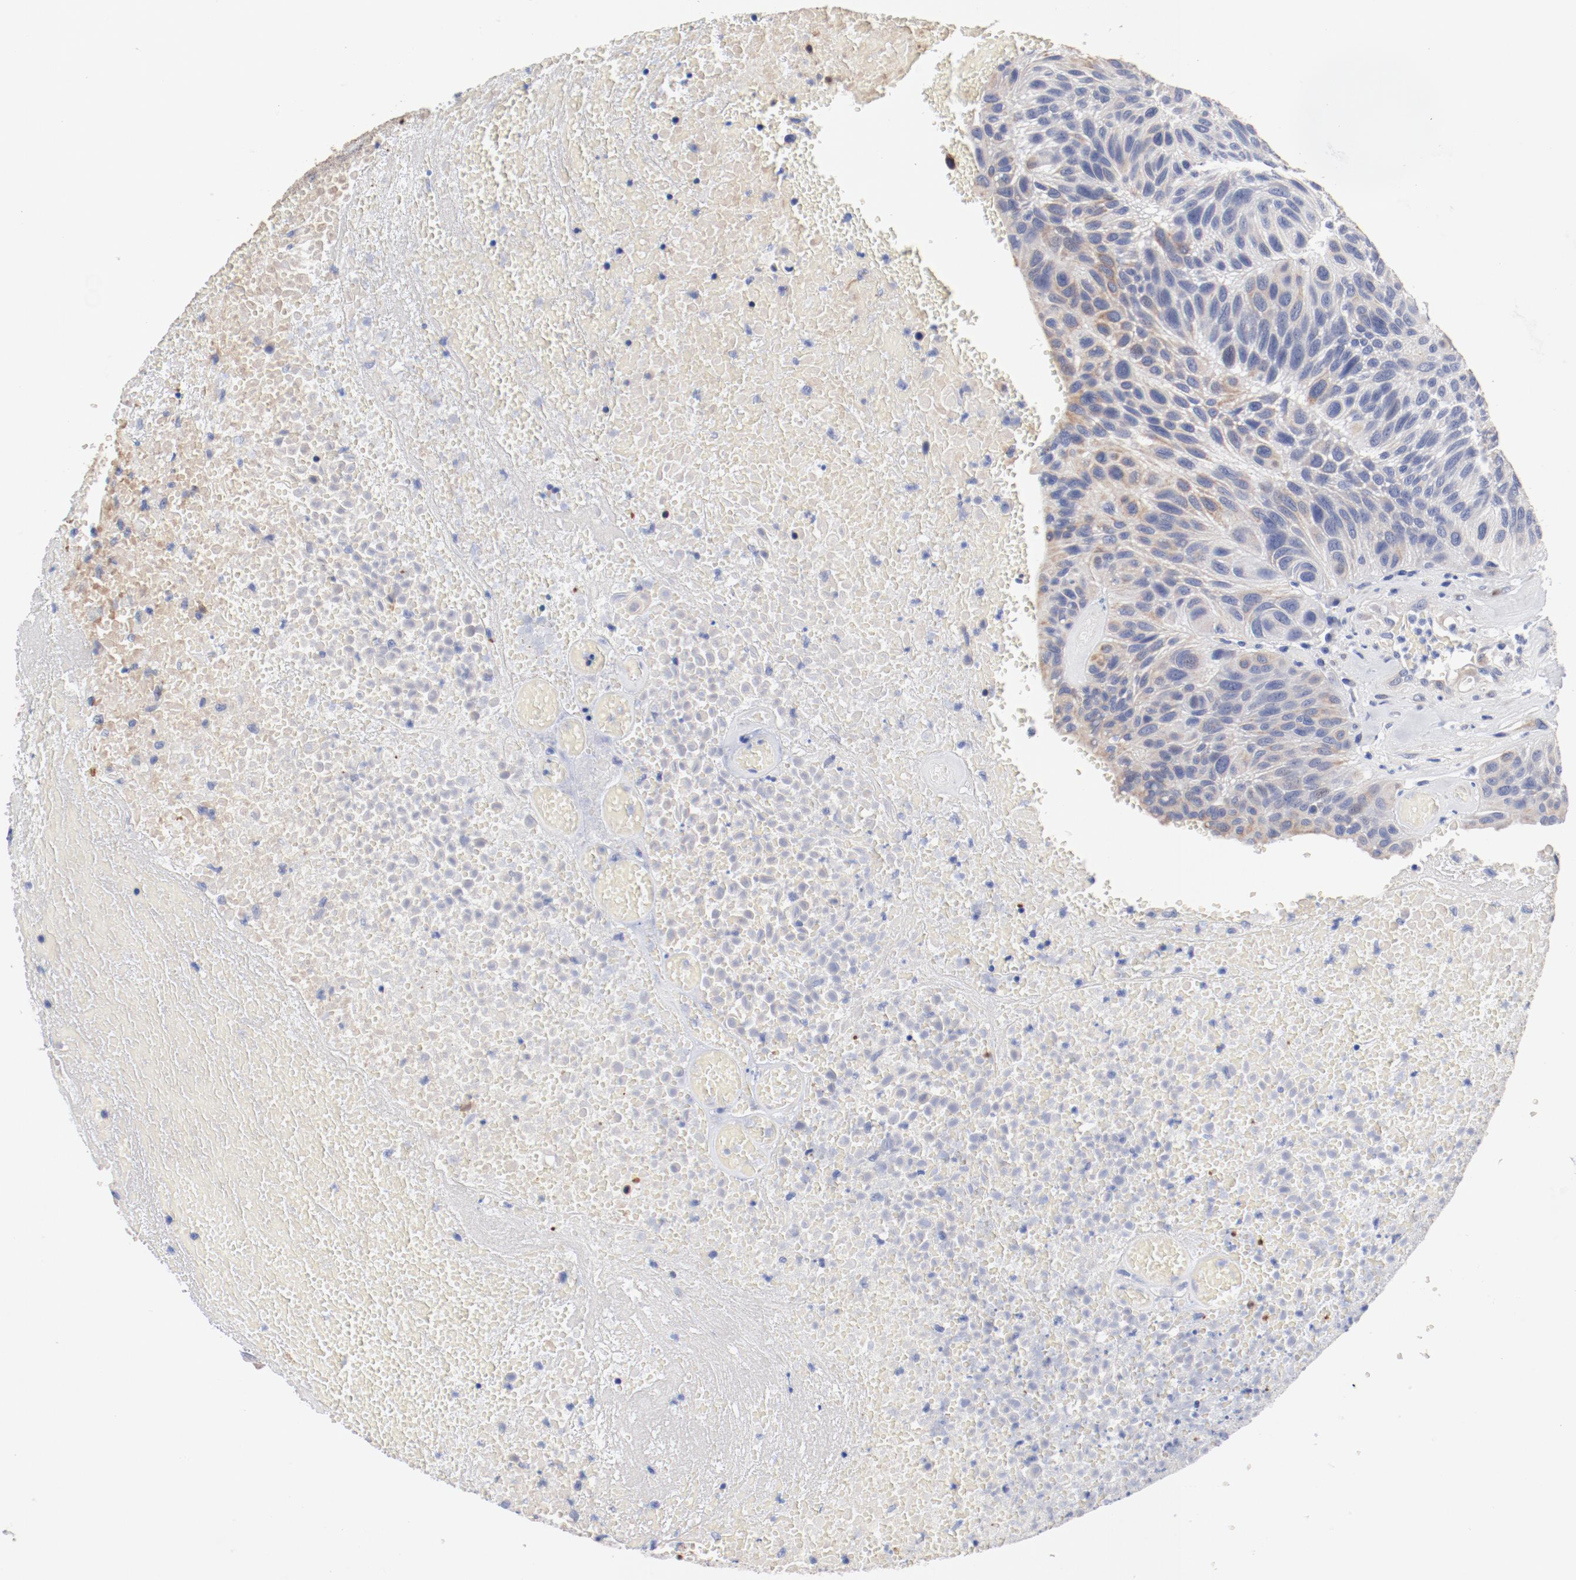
{"staining": {"intensity": "weak", "quantity": "25%-75%", "location": "cytoplasmic/membranous"}, "tissue": "urothelial cancer", "cell_type": "Tumor cells", "image_type": "cancer", "snomed": [{"axis": "morphology", "description": "Urothelial carcinoma, High grade"}, {"axis": "topography", "description": "Urinary bladder"}], "caption": "Immunohistochemistry (IHC) of human urothelial cancer reveals low levels of weak cytoplasmic/membranous expression in approximately 25%-75% of tumor cells.", "gene": "GPR143", "patient": {"sex": "male", "age": 66}}